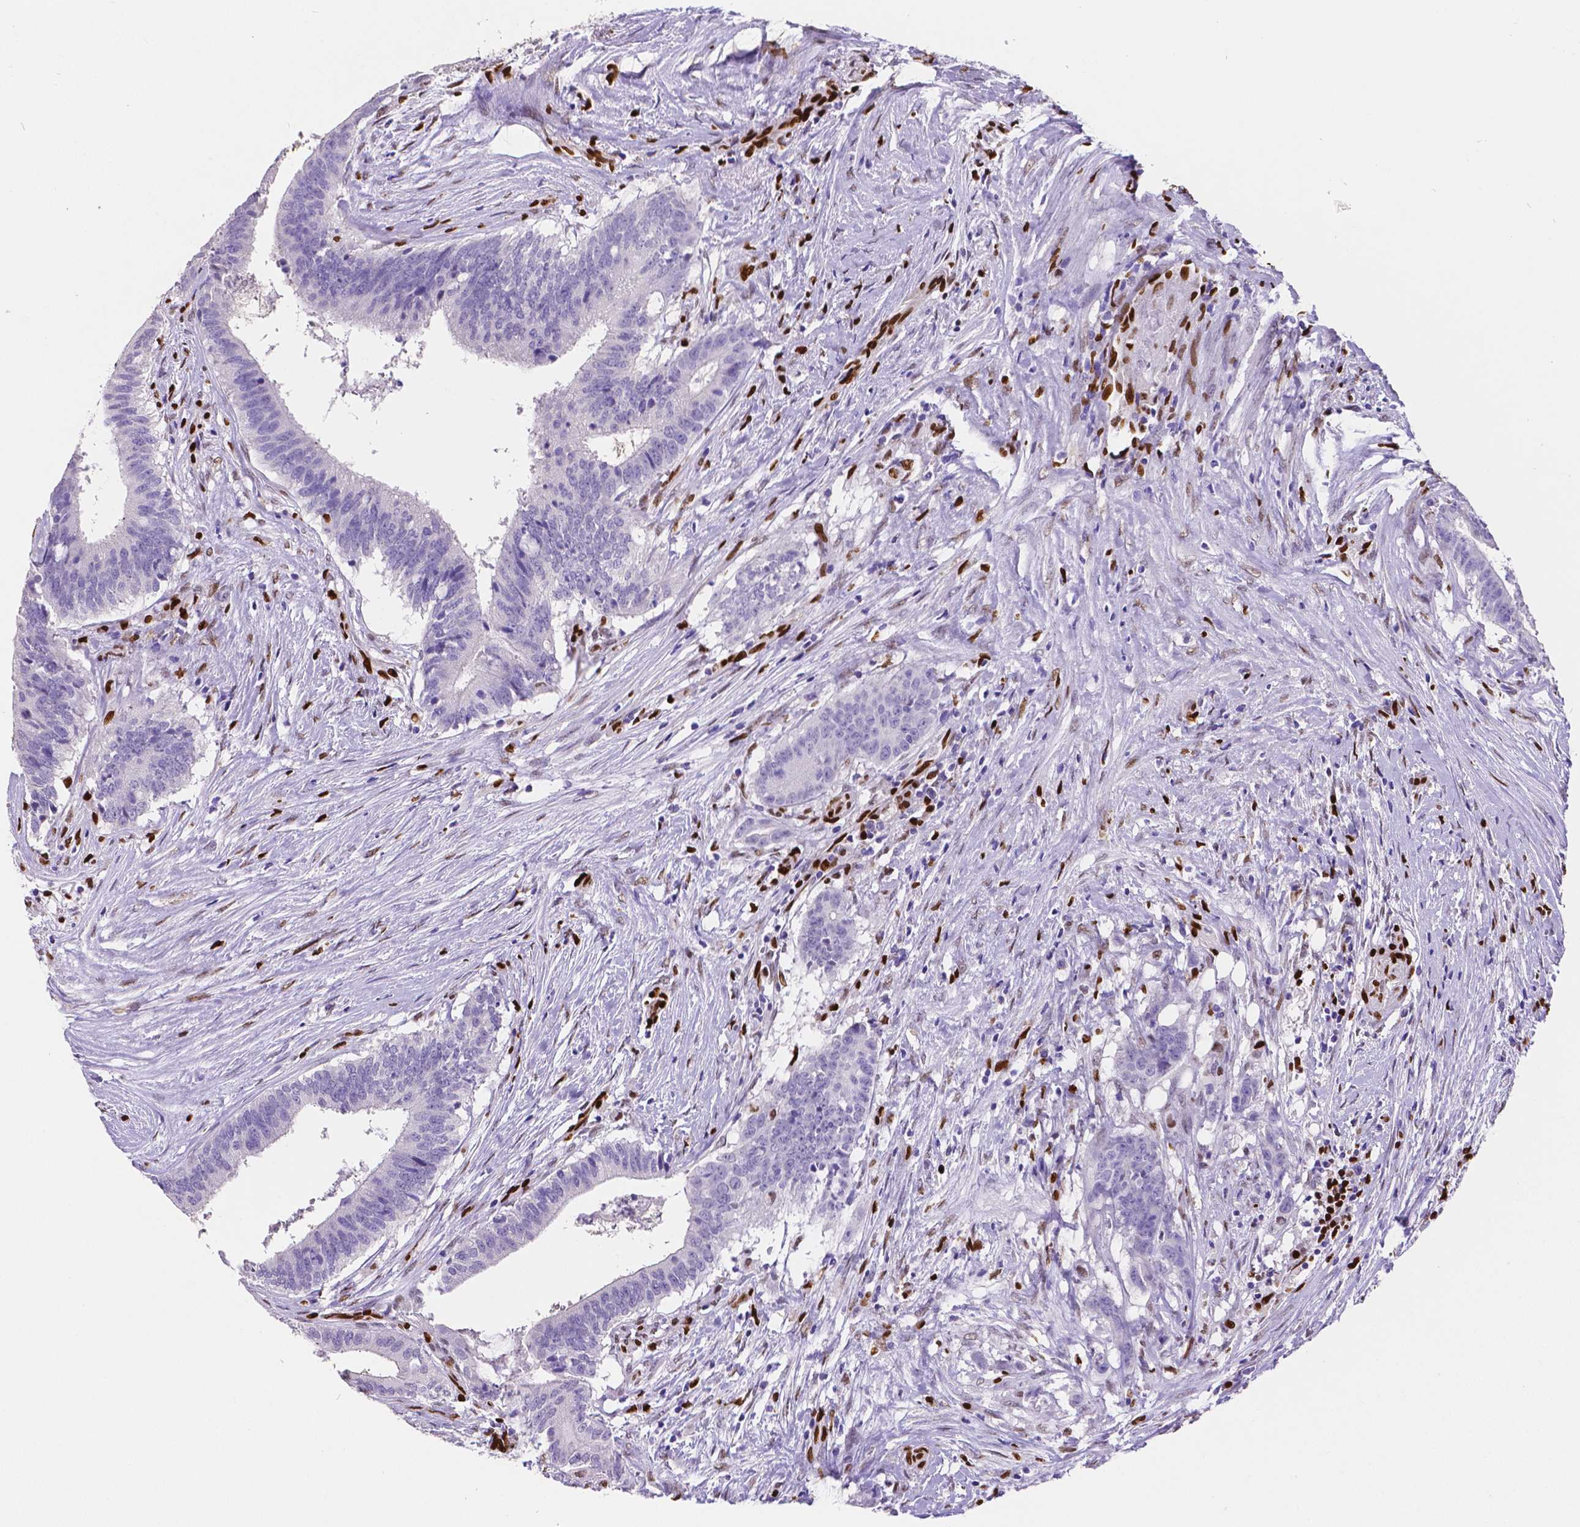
{"staining": {"intensity": "negative", "quantity": "none", "location": "none"}, "tissue": "colorectal cancer", "cell_type": "Tumor cells", "image_type": "cancer", "snomed": [{"axis": "morphology", "description": "Adenocarcinoma, NOS"}, {"axis": "topography", "description": "Colon"}], "caption": "Immunohistochemistry micrograph of neoplastic tissue: adenocarcinoma (colorectal) stained with DAB (3,3'-diaminobenzidine) exhibits no significant protein expression in tumor cells.", "gene": "MEF2C", "patient": {"sex": "female", "age": 43}}